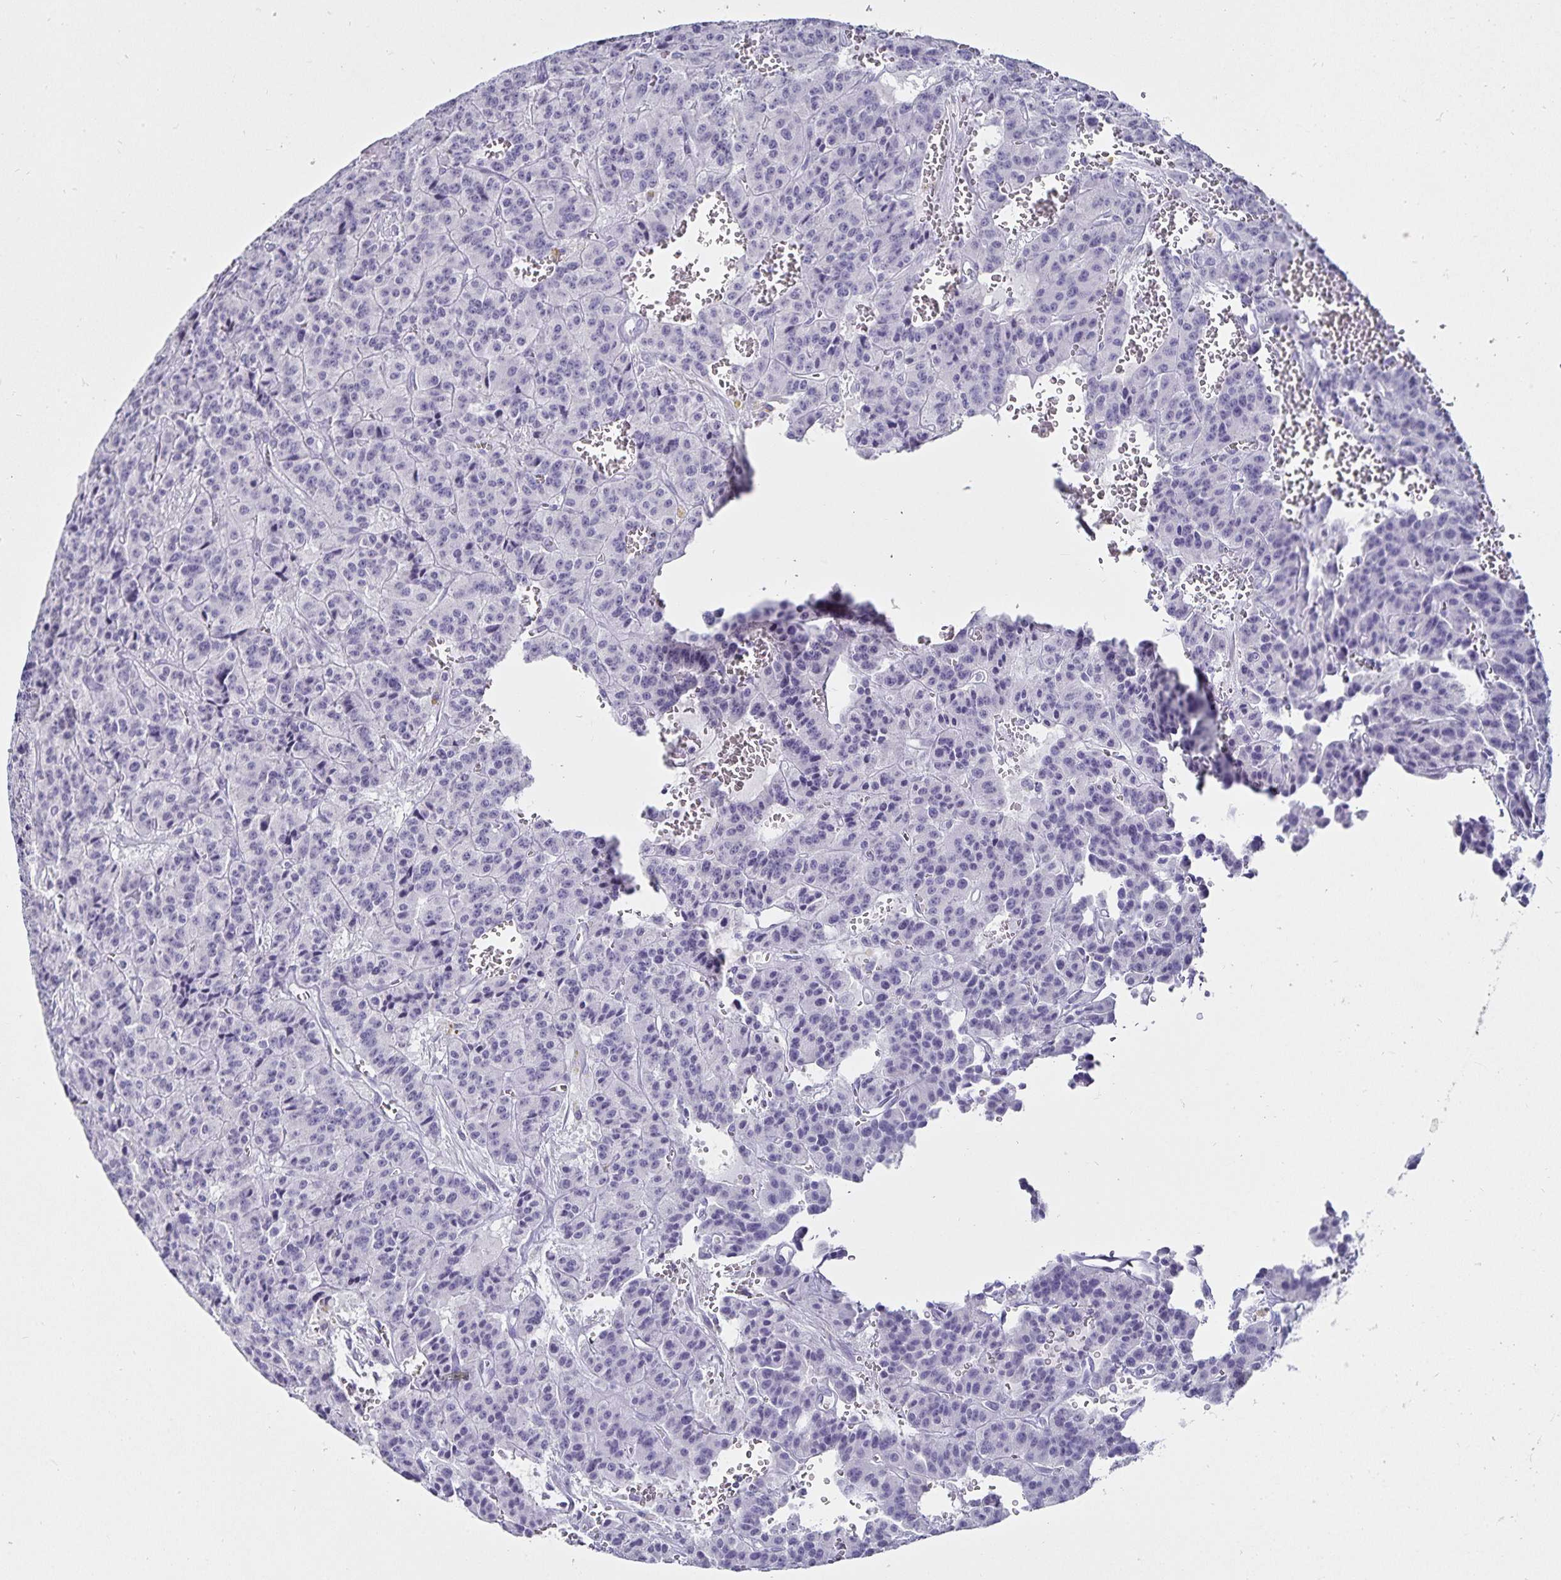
{"staining": {"intensity": "negative", "quantity": "none", "location": "none"}, "tissue": "carcinoid", "cell_type": "Tumor cells", "image_type": "cancer", "snomed": [{"axis": "morphology", "description": "Carcinoid, malignant, NOS"}, {"axis": "topography", "description": "Lung"}], "caption": "High power microscopy image of an immunohistochemistry histopathology image of carcinoid, revealing no significant staining in tumor cells. (Brightfield microscopy of DAB (3,3'-diaminobenzidine) immunohistochemistry at high magnification).", "gene": "DEFA6", "patient": {"sex": "female", "age": 71}}